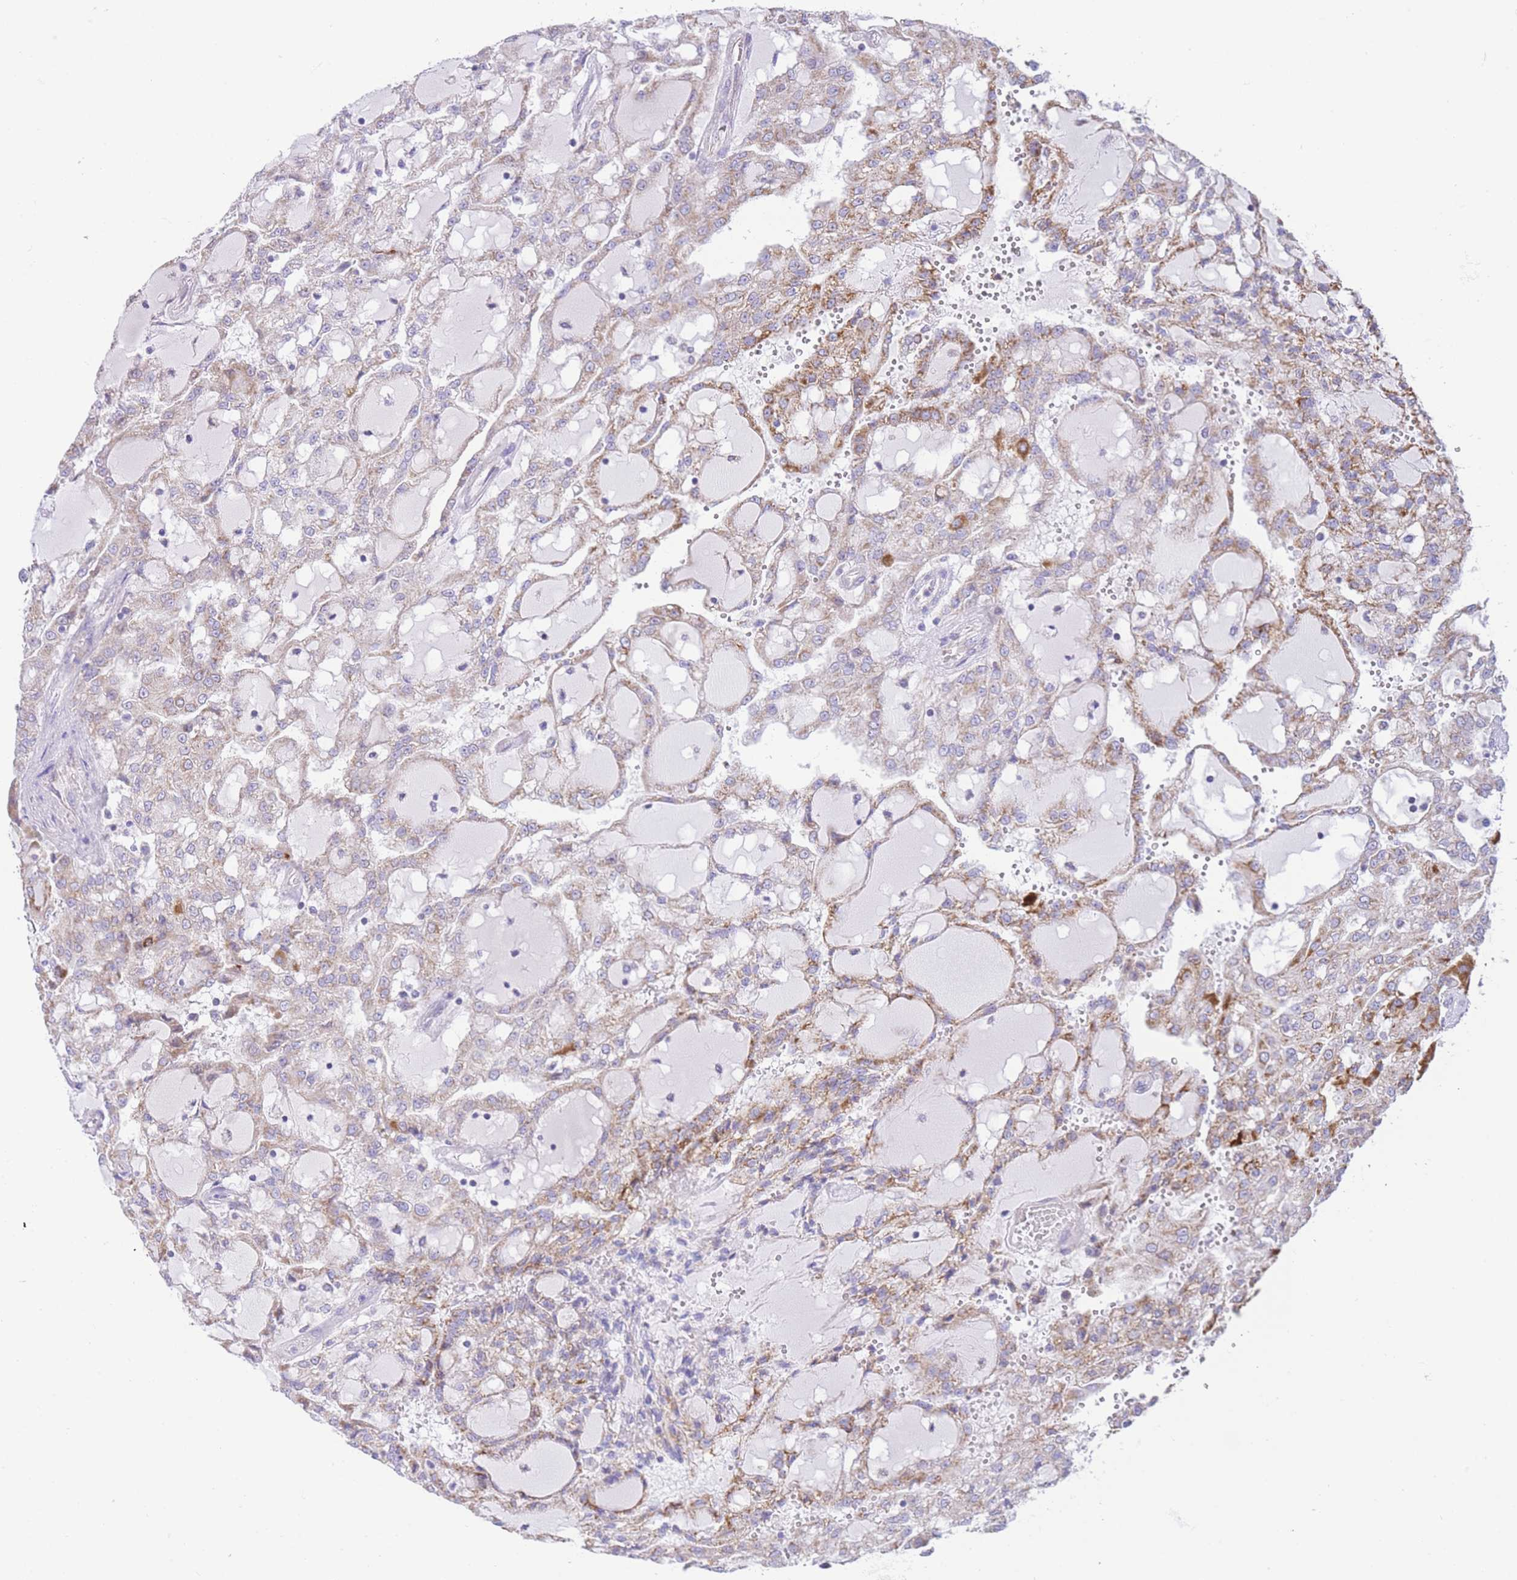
{"staining": {"intensity": "moderate", "quantity": "25%-75%", "location": "cytoplasmic/membranous"}, "tissue": "renal cancer", "cell_type": "Tumor cells", "image_type": "cancer", "snomed": [{"axis": "morphology", "description": "Adenocarcinoma, NOS"}, {"axis": "topography", "description": "Kidney"}], "caption": "Immunohistochemical staining of human renal cancer (adenocarcinoma) displays medium levels of moderate cytoplasmic/membranous protein positivity in approximately 25%-75% of tumor cells.", "gene": "ACSM4", "patient": {"sex": "male", "age": 63}}